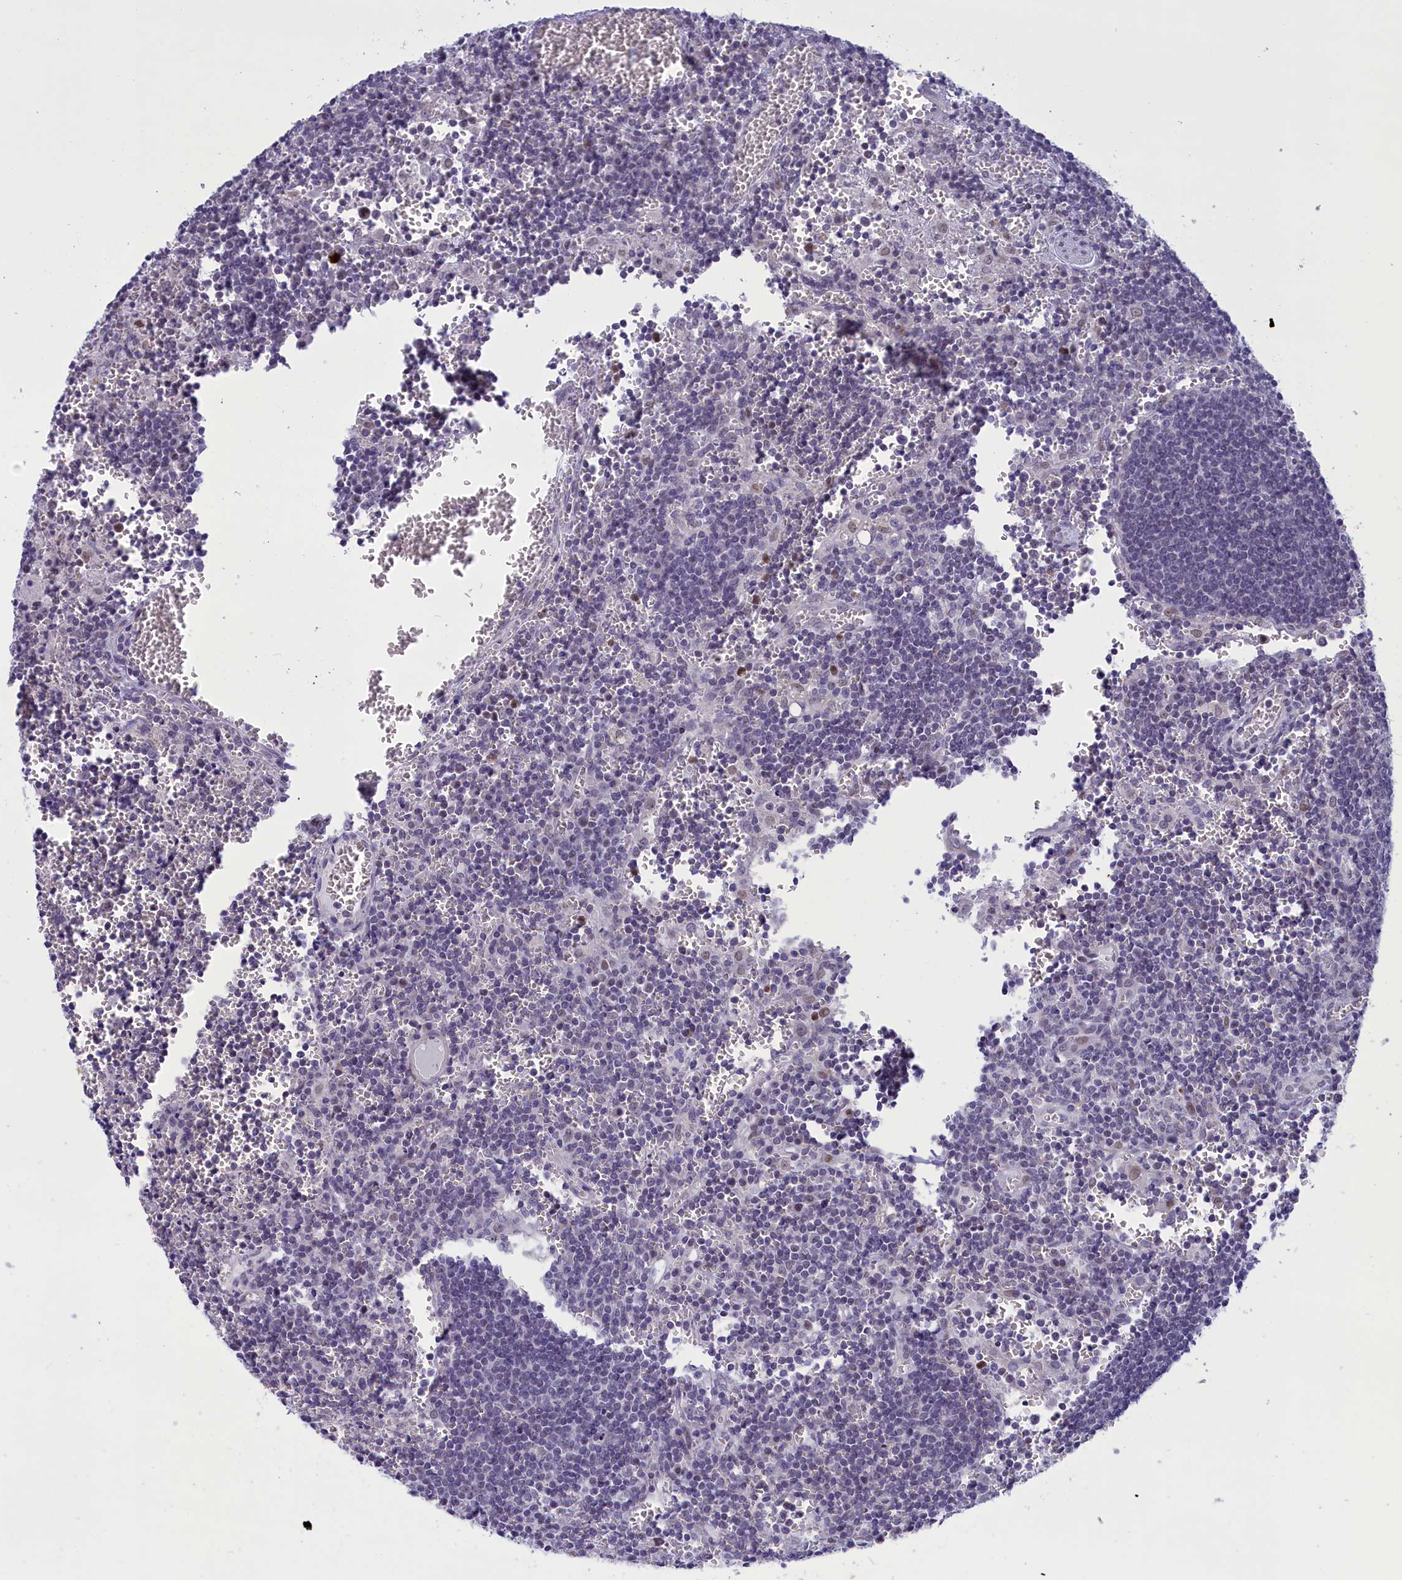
{"staining": {"intensity": "negative", "quantity": "none", "location": "none"}, "tissue": "lymph node", "cell_type": "Germinal center cells", "image_type": "normal", "snomed": [{"axis": "morphology", "description": "Normal tissue, NOS"}, {"axis": "topography", "description": "Lymph node"}], "caption": "Germinal center cells show no significant positivity in normal lymph node. (DAB (3,3'-diaminobenzidine) immunohistochemistry visualized using brightfield microscopy, high magnification).", "gene": "ELOA2", "patient": {"sex": "female", "age": 73}}